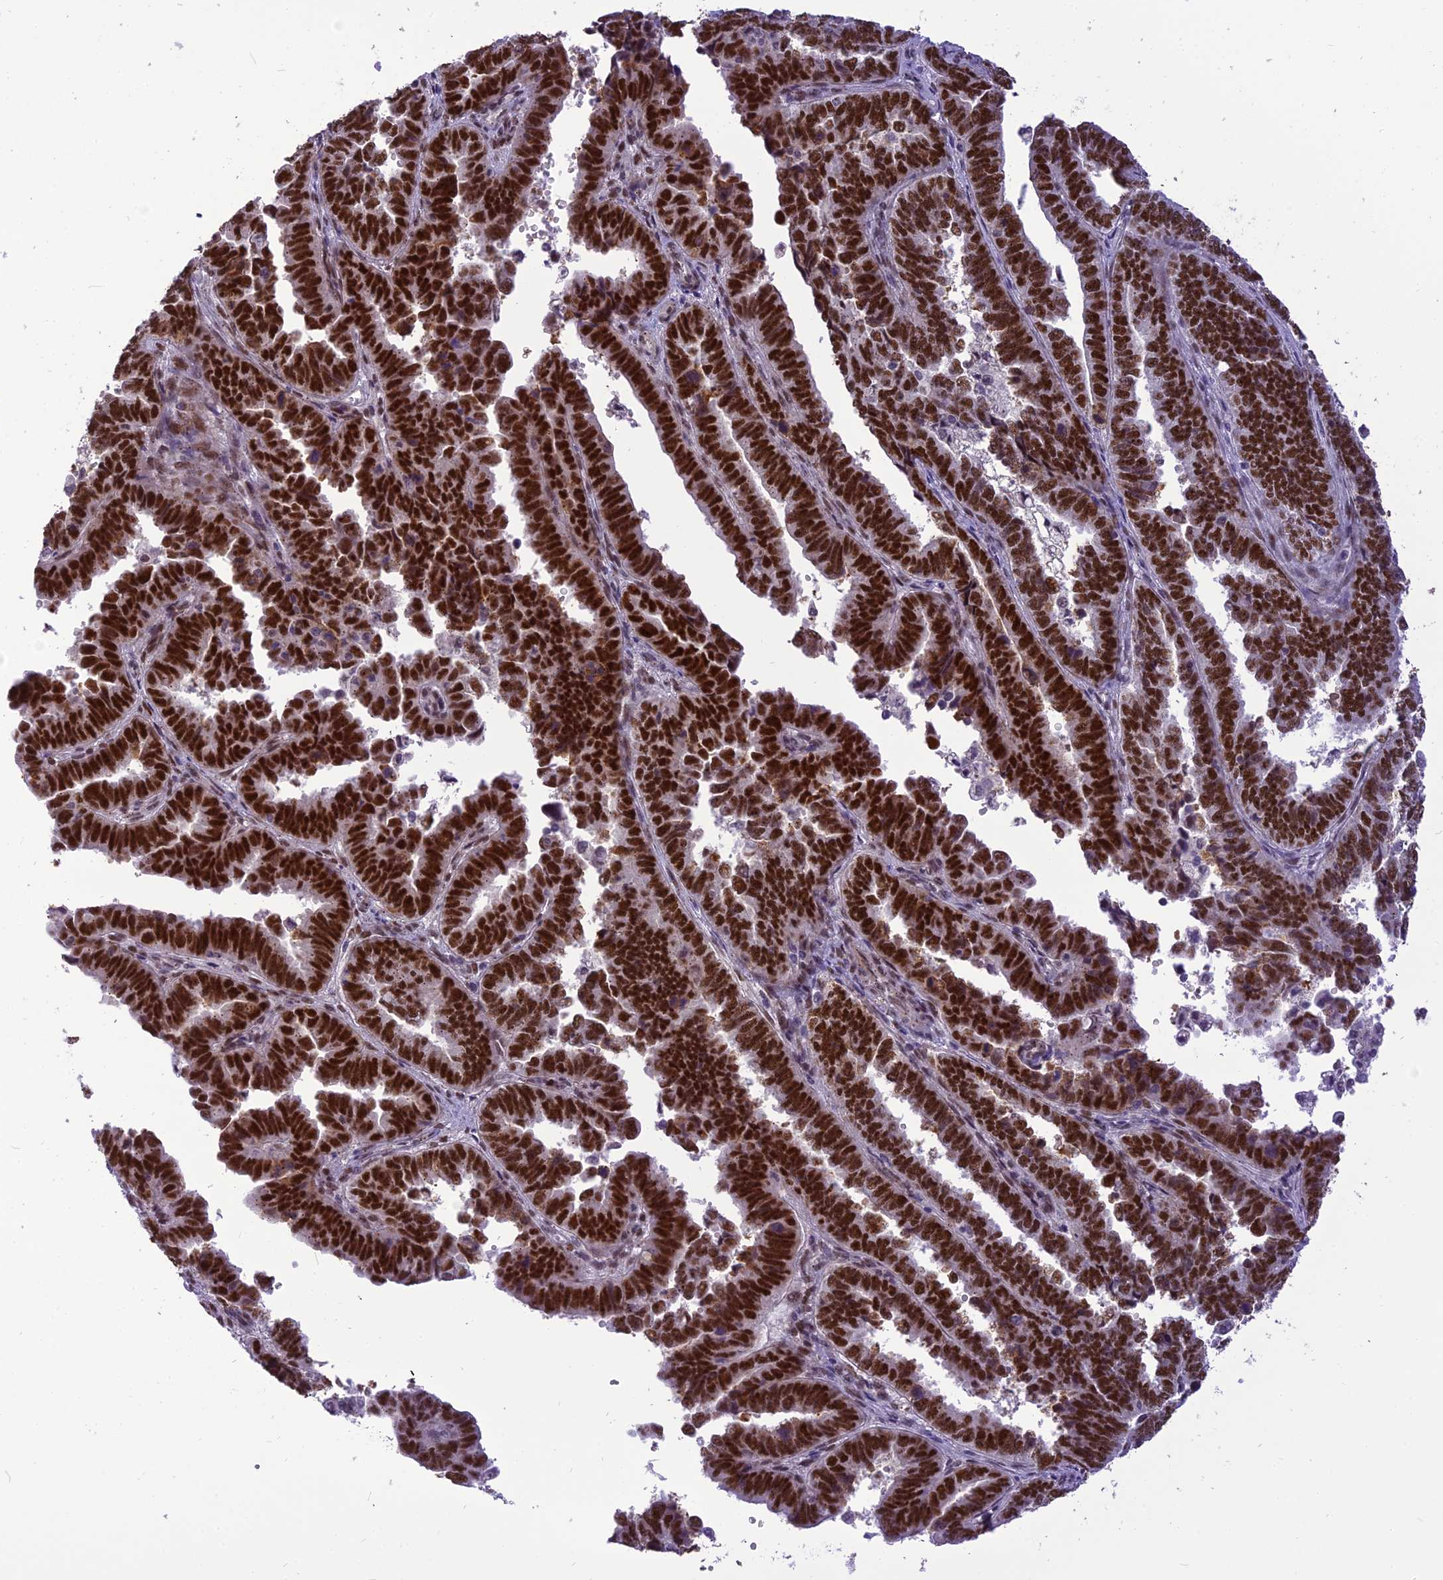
{"staining": {"intensity": "strong", "quantity": ">75%", "location": "nuclear"}, "tissue": "endometrial cancer", "cell_type": "Tumor cells", "image_type": "cancer", "snomed": [{"axis": "morphology", "description": "Adenocarcinoma, NOS"}, {"axis": "topography", "description": "Endometrium"}], "caption": "Protein positivity by immunohistochemistry shows strong nuclear staining in about >75% of tumor cells in endometrial adenocarcinoma.", "gene": "IRF2BP1", "patient": {"sex": "female", "age": 75}}